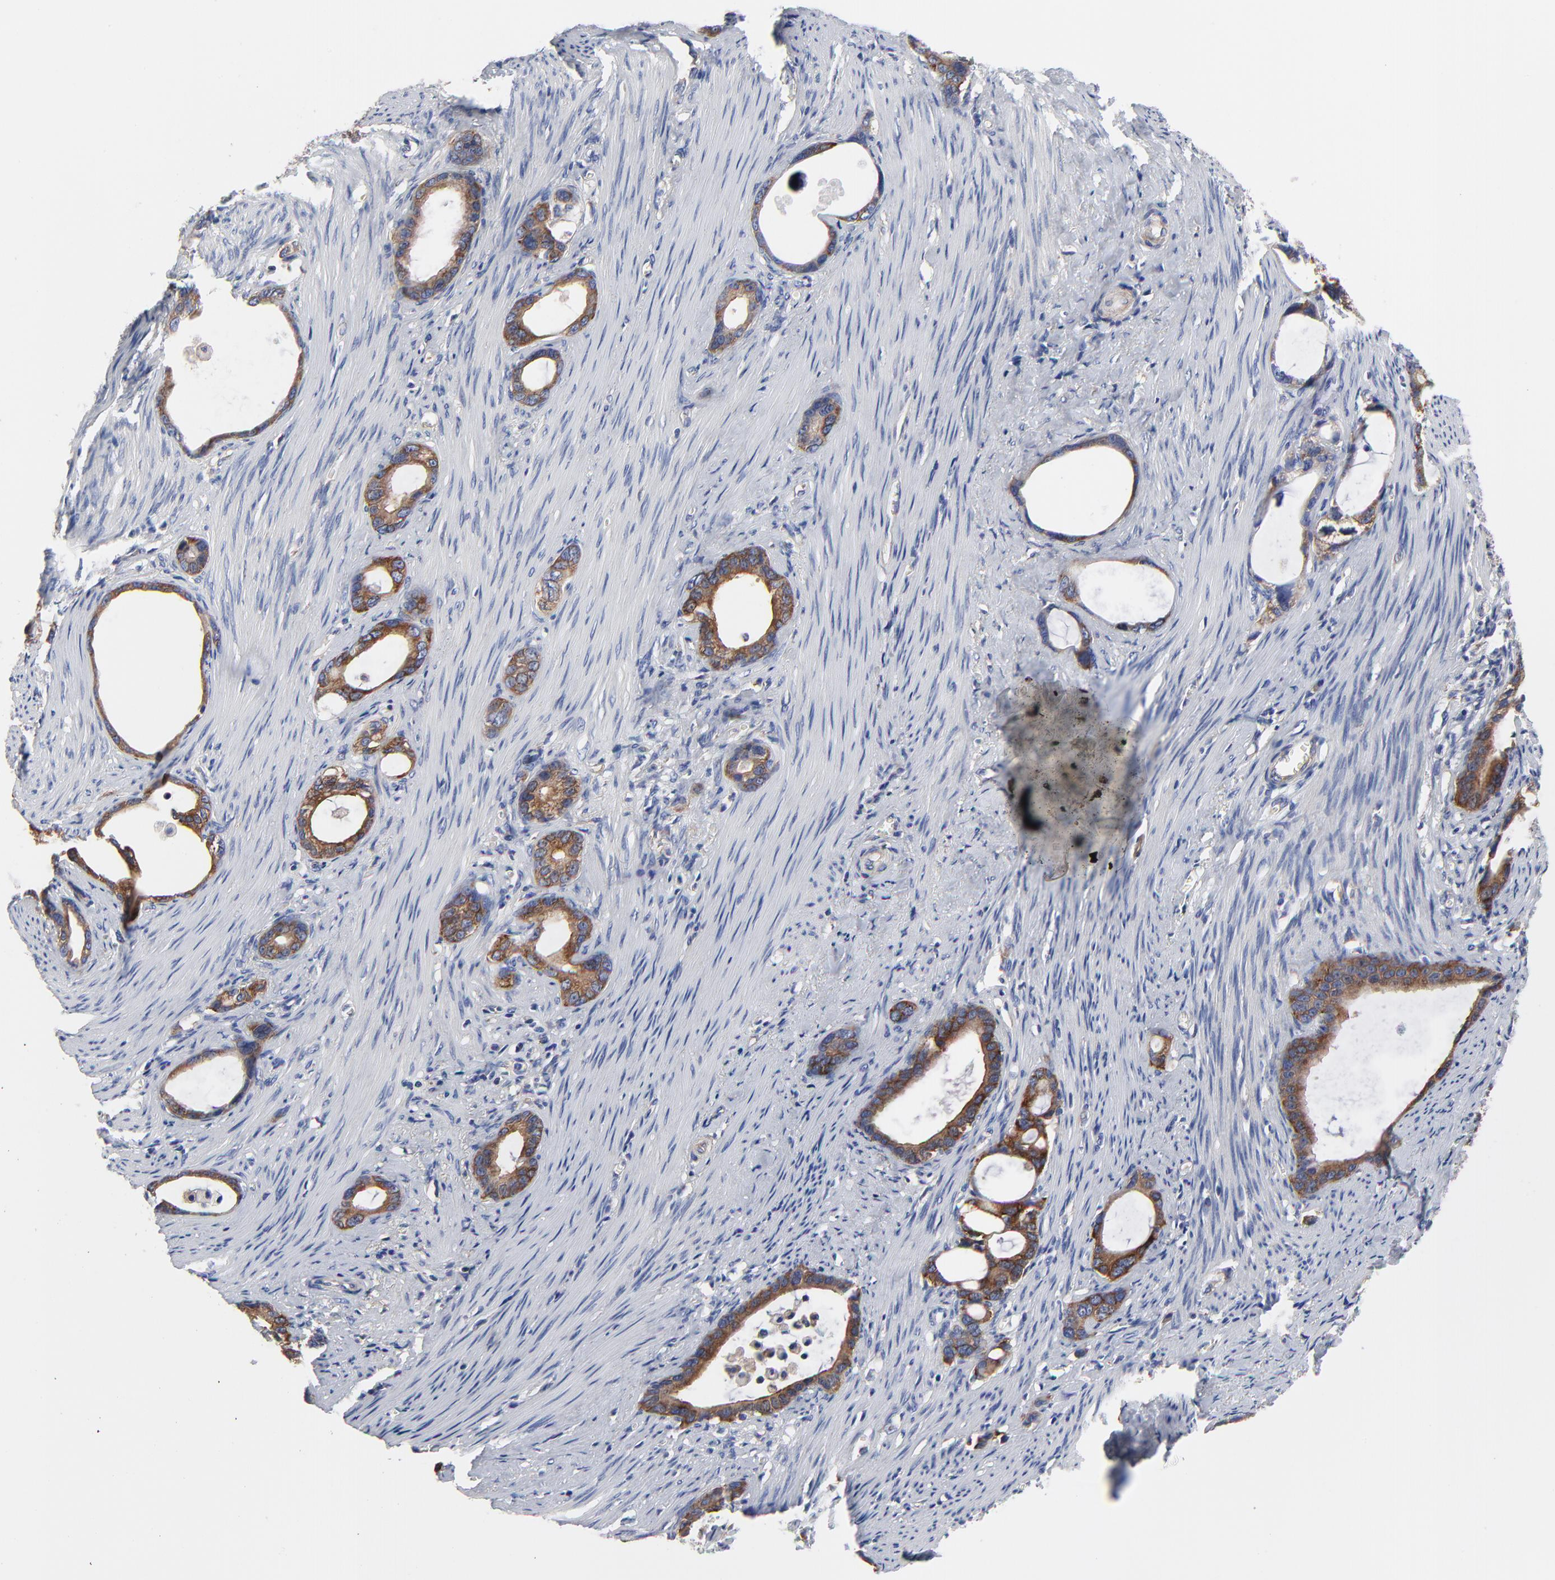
{"staining": {"intensity": "strong", "quantity": ">75%", "location": "cytoplasmic/membranous"}, "tissue": "stomach cancer", "cell_type": "Tumor cells", "image_type": "cancer", "snomed": [{"axis": "morphology", "description": "Adenocarcinoma, NOS"}, {"axis": "topography", "description": "Stomach"}], "caption": "High-magnification brightfield microscopy of stomach adenocarcinoma stained with DAB (3,3'-diaminobenzidine) (brown) and counterstained with hematoxylin (blue). tumor cells exhibit strong cytoplasmic/membranous expression is present in about>75% of cells.", "gene": "CD2AP", "patient": {"sex": "female", "age": 75}}